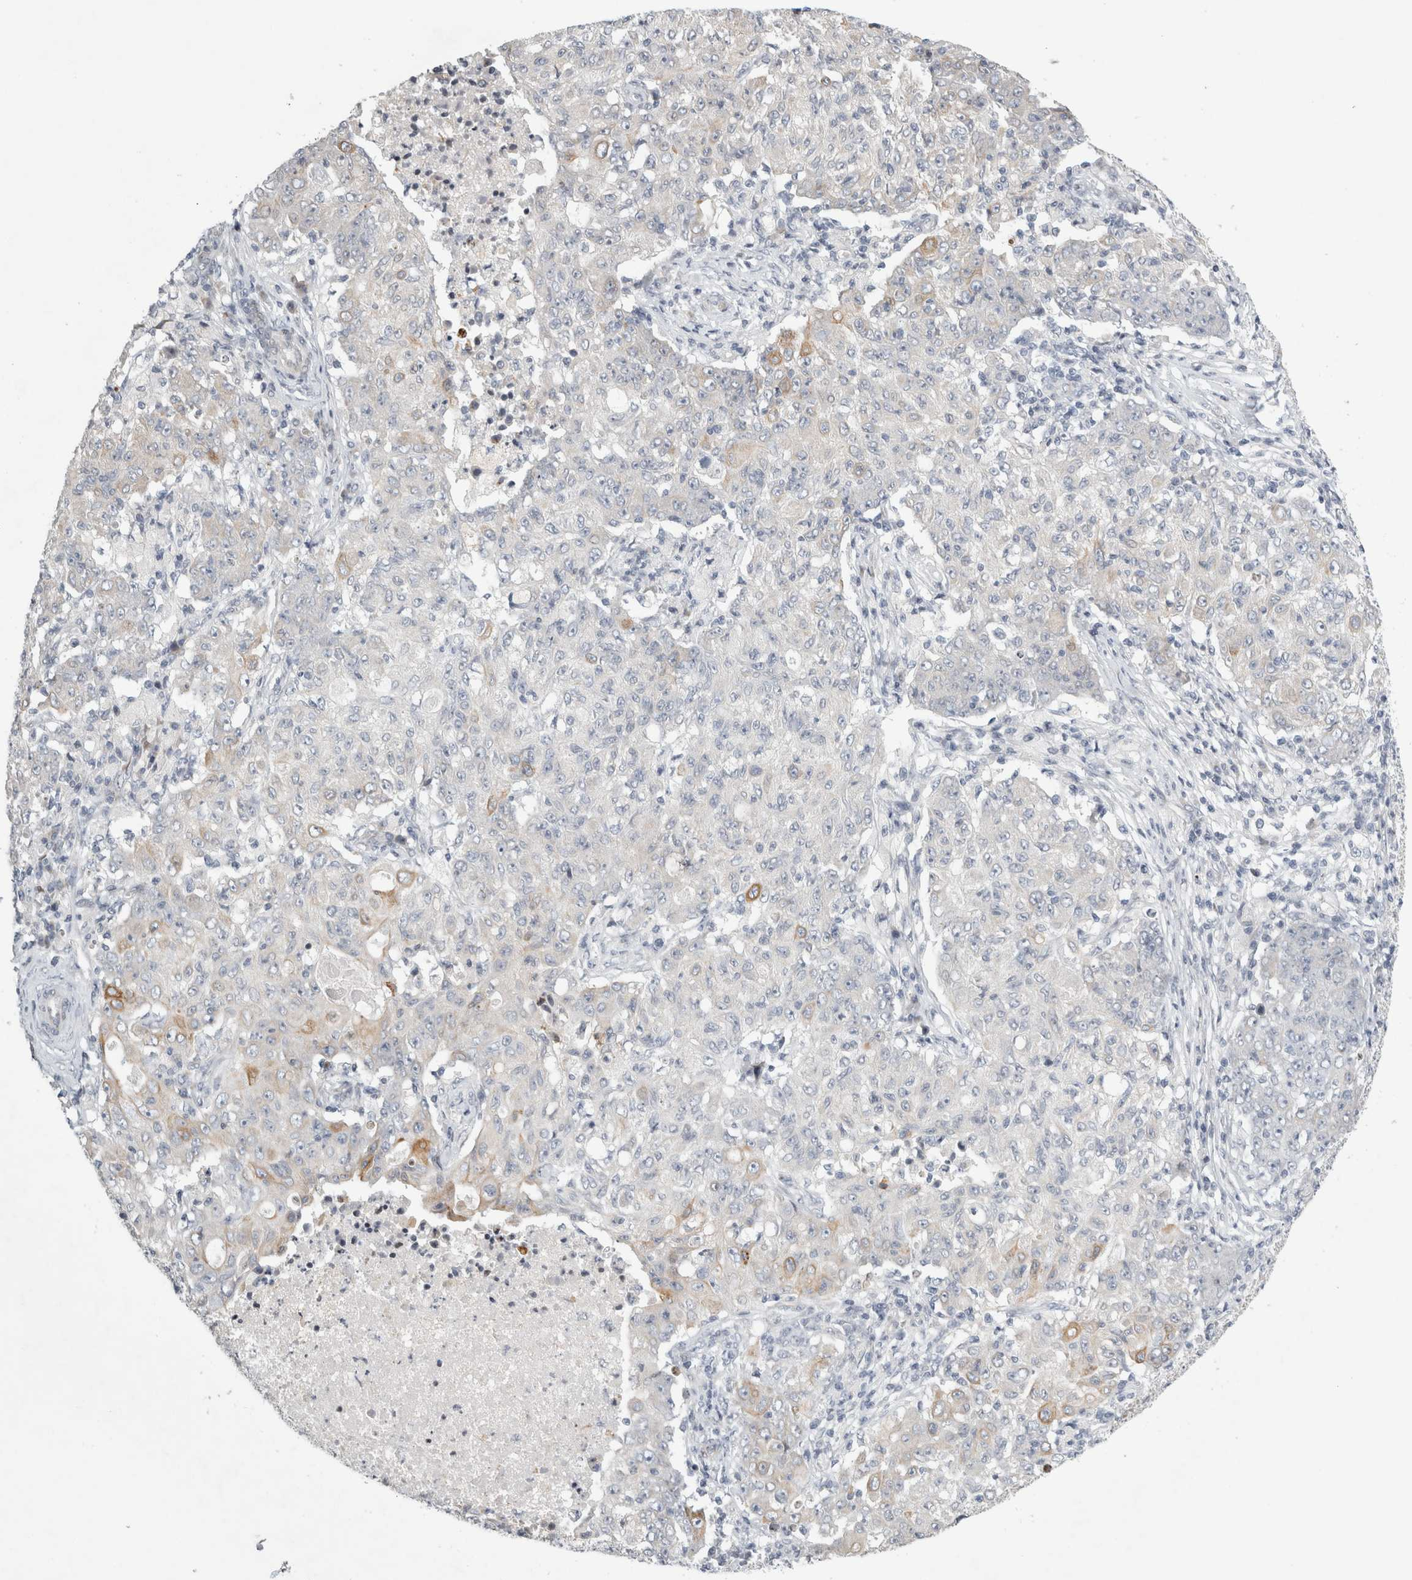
{"staining": {"intensity": "weak", "quantity": "<25%", "location": "cytoplasmic/membranous"}, "tissue": "ovarian cancer", "cell_type": "Tumor cells", "image_type": "cancer", "snomed": [{"axis": "morphology", "description": "Carcinoma, endometroid"}, {"axis": "topography", "description": "Ovary"}], "caption": "This is a image of immunohistochemistry (IHC) staining of endometroid carcinoma (ovarian), which shows no staining in tumor cells. Brightfield microscopy of immunohistochemistry (IHC) stained with DAB (3,3'-diaminobenzidine) (brown) and hematoxylin (blue), captured at high magnification.", "gene": "UTP25", "patient": {"sex": "female", "age": 42}}